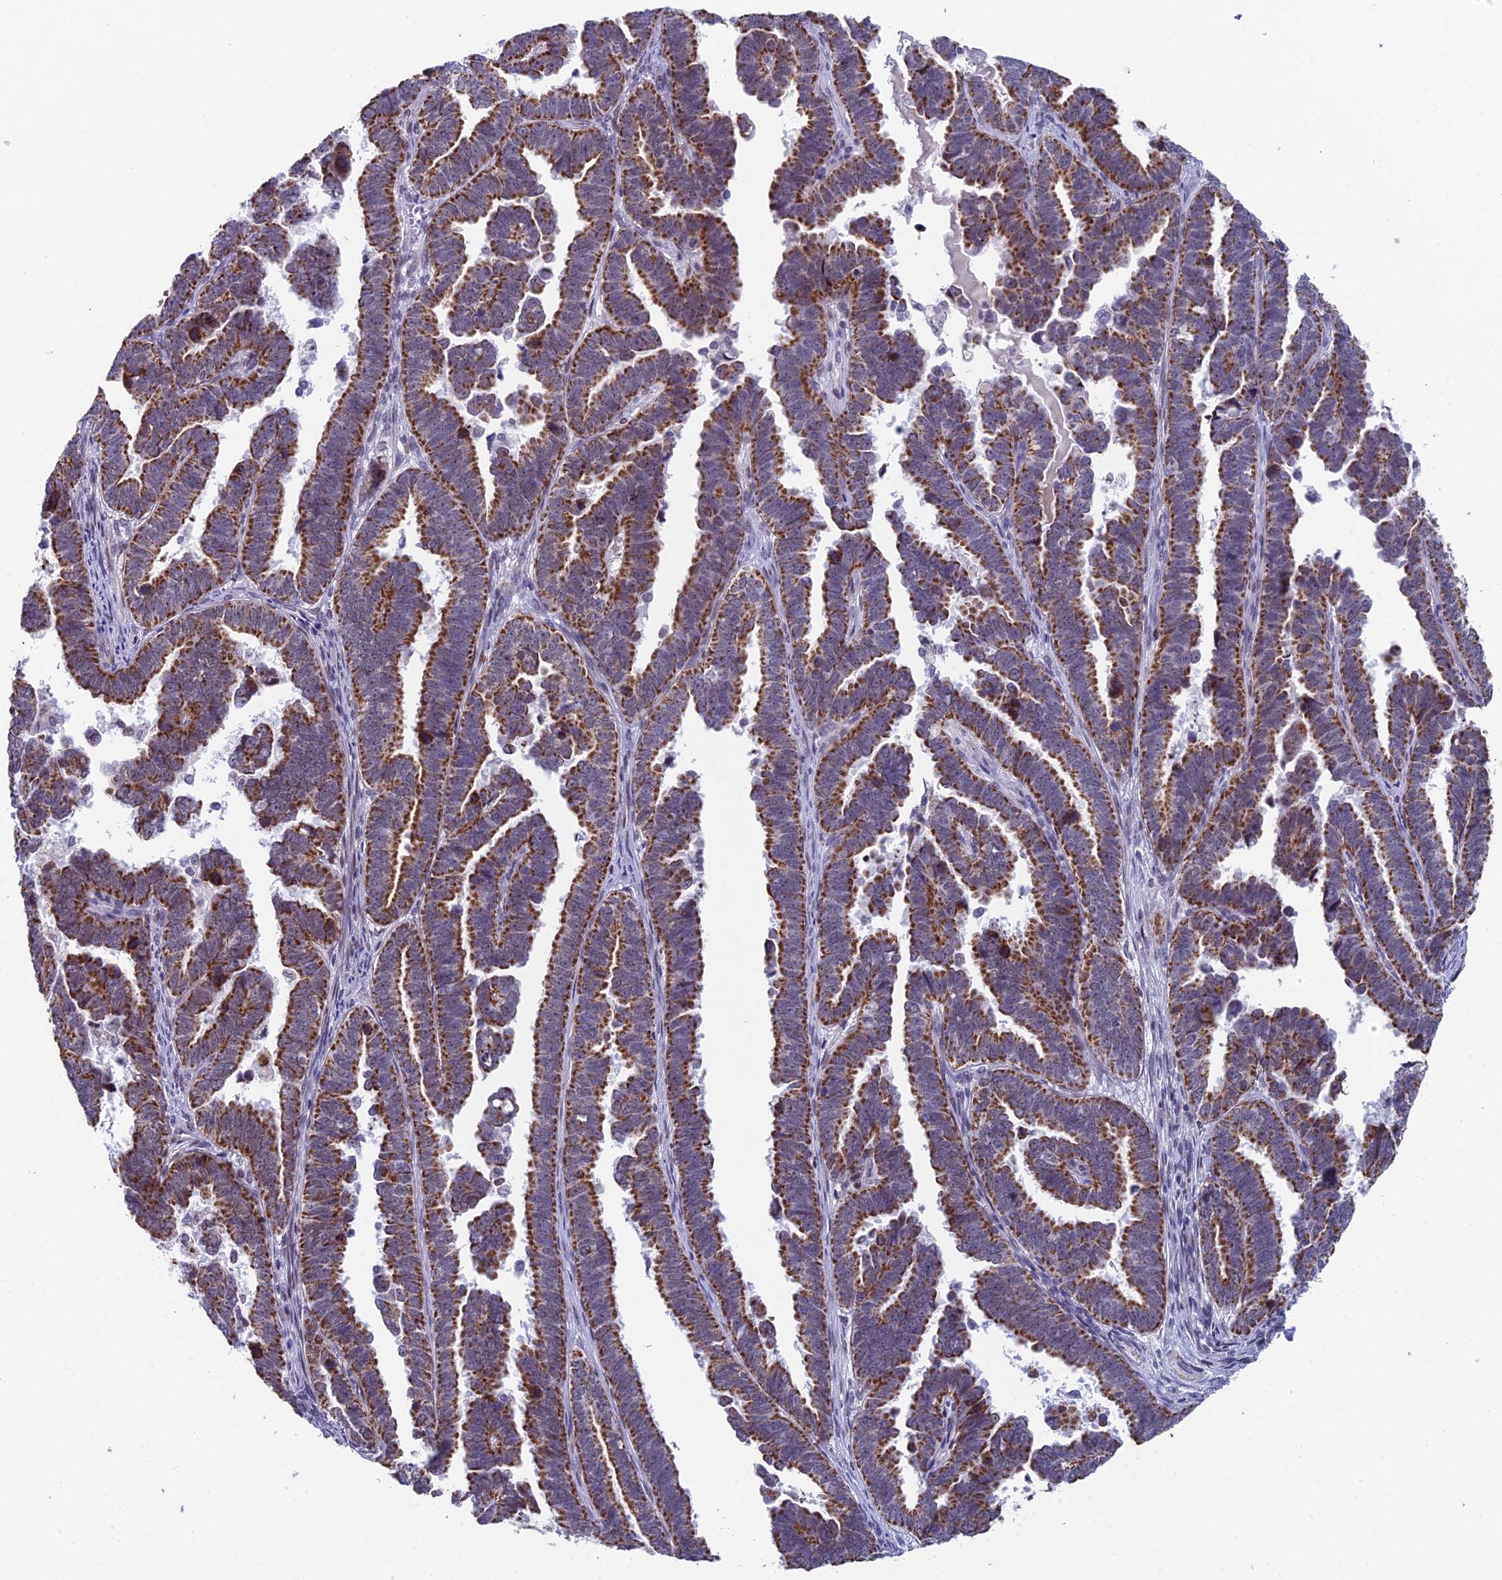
{"staining": {"intensity": "strong", "quantity": ">75%", "location": "cytoplasmic/membranous"}, "tissue": "endometrial cancer", "cell_type": "Tumor cells", "image_type": "cancer", "snomed": [{"axis": "morphology", "description": "Adenocarcinoma, NOS"}, {"axis": "topography", "description": "Endometrium"}], "caption": "Human endometrial cancer (adenocarcinoma) stained with a brown dye displays strong cytoplasmic/membranous positive positivity in approximately >75% of tumor cells.", "gene": "XKR9", "patient": {"sex": "female", "age": 75}}